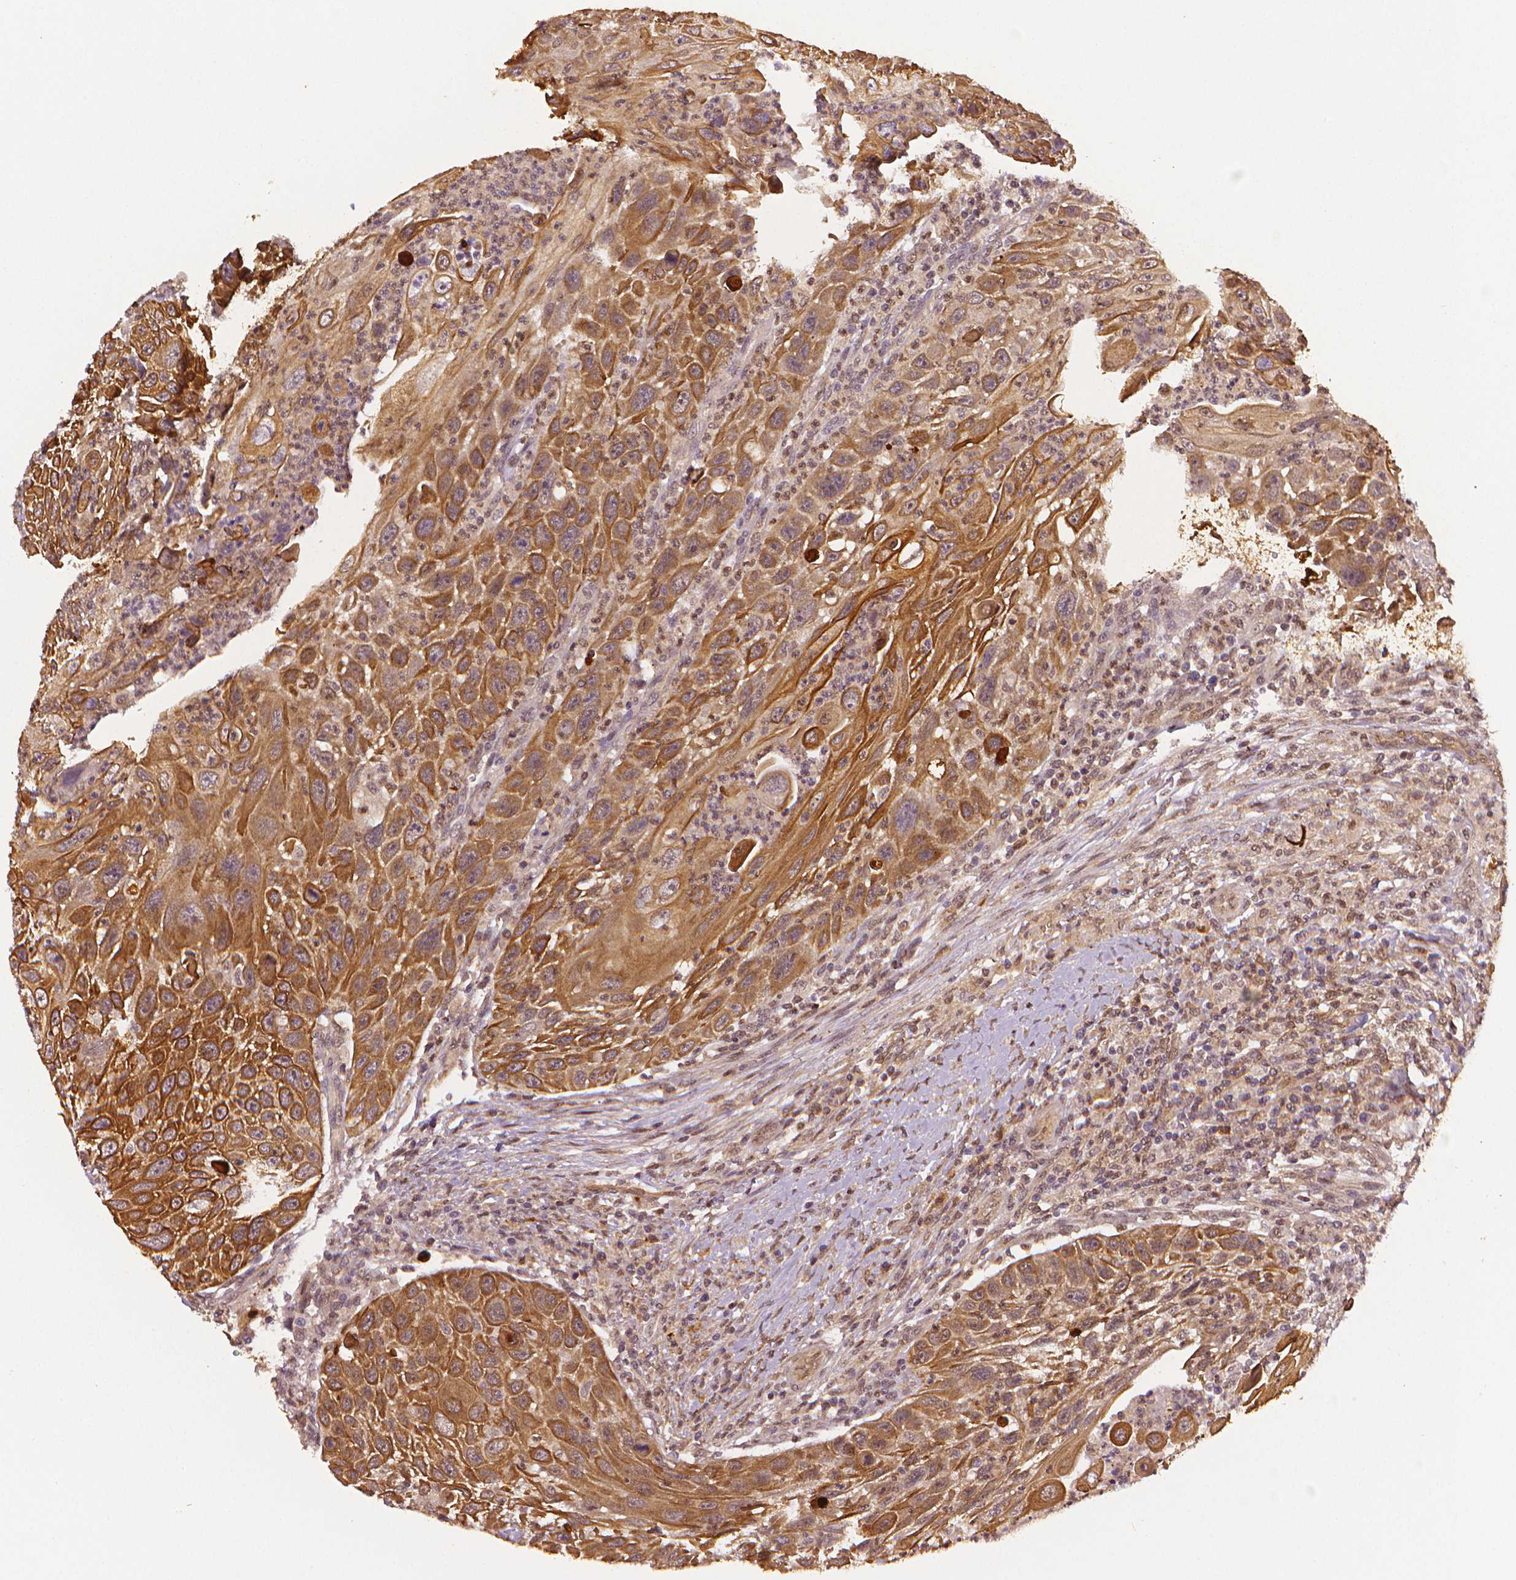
{"staining": {"intensity": "moderate", "quantity": ">75%", "location": "cytoplasmic/membranous"}, "tissue": "head and neck cancer", "cell_type": "Tumor cells", "image_type": "cancer", "snomed": [{"axis": "morphology", "description": "Squamous cell carcinoma, NOS"}, {"axis": "topography", "description": "Head-Neck"}], "caption": "Protein analysis of squamous cell carcinoma (head and neck) tissue displays moderate cytoplasmic/membranous expression in about >75% of tumor cells.", "gene": "STAT3", "patient": {"sex": "male", "age": 69}}